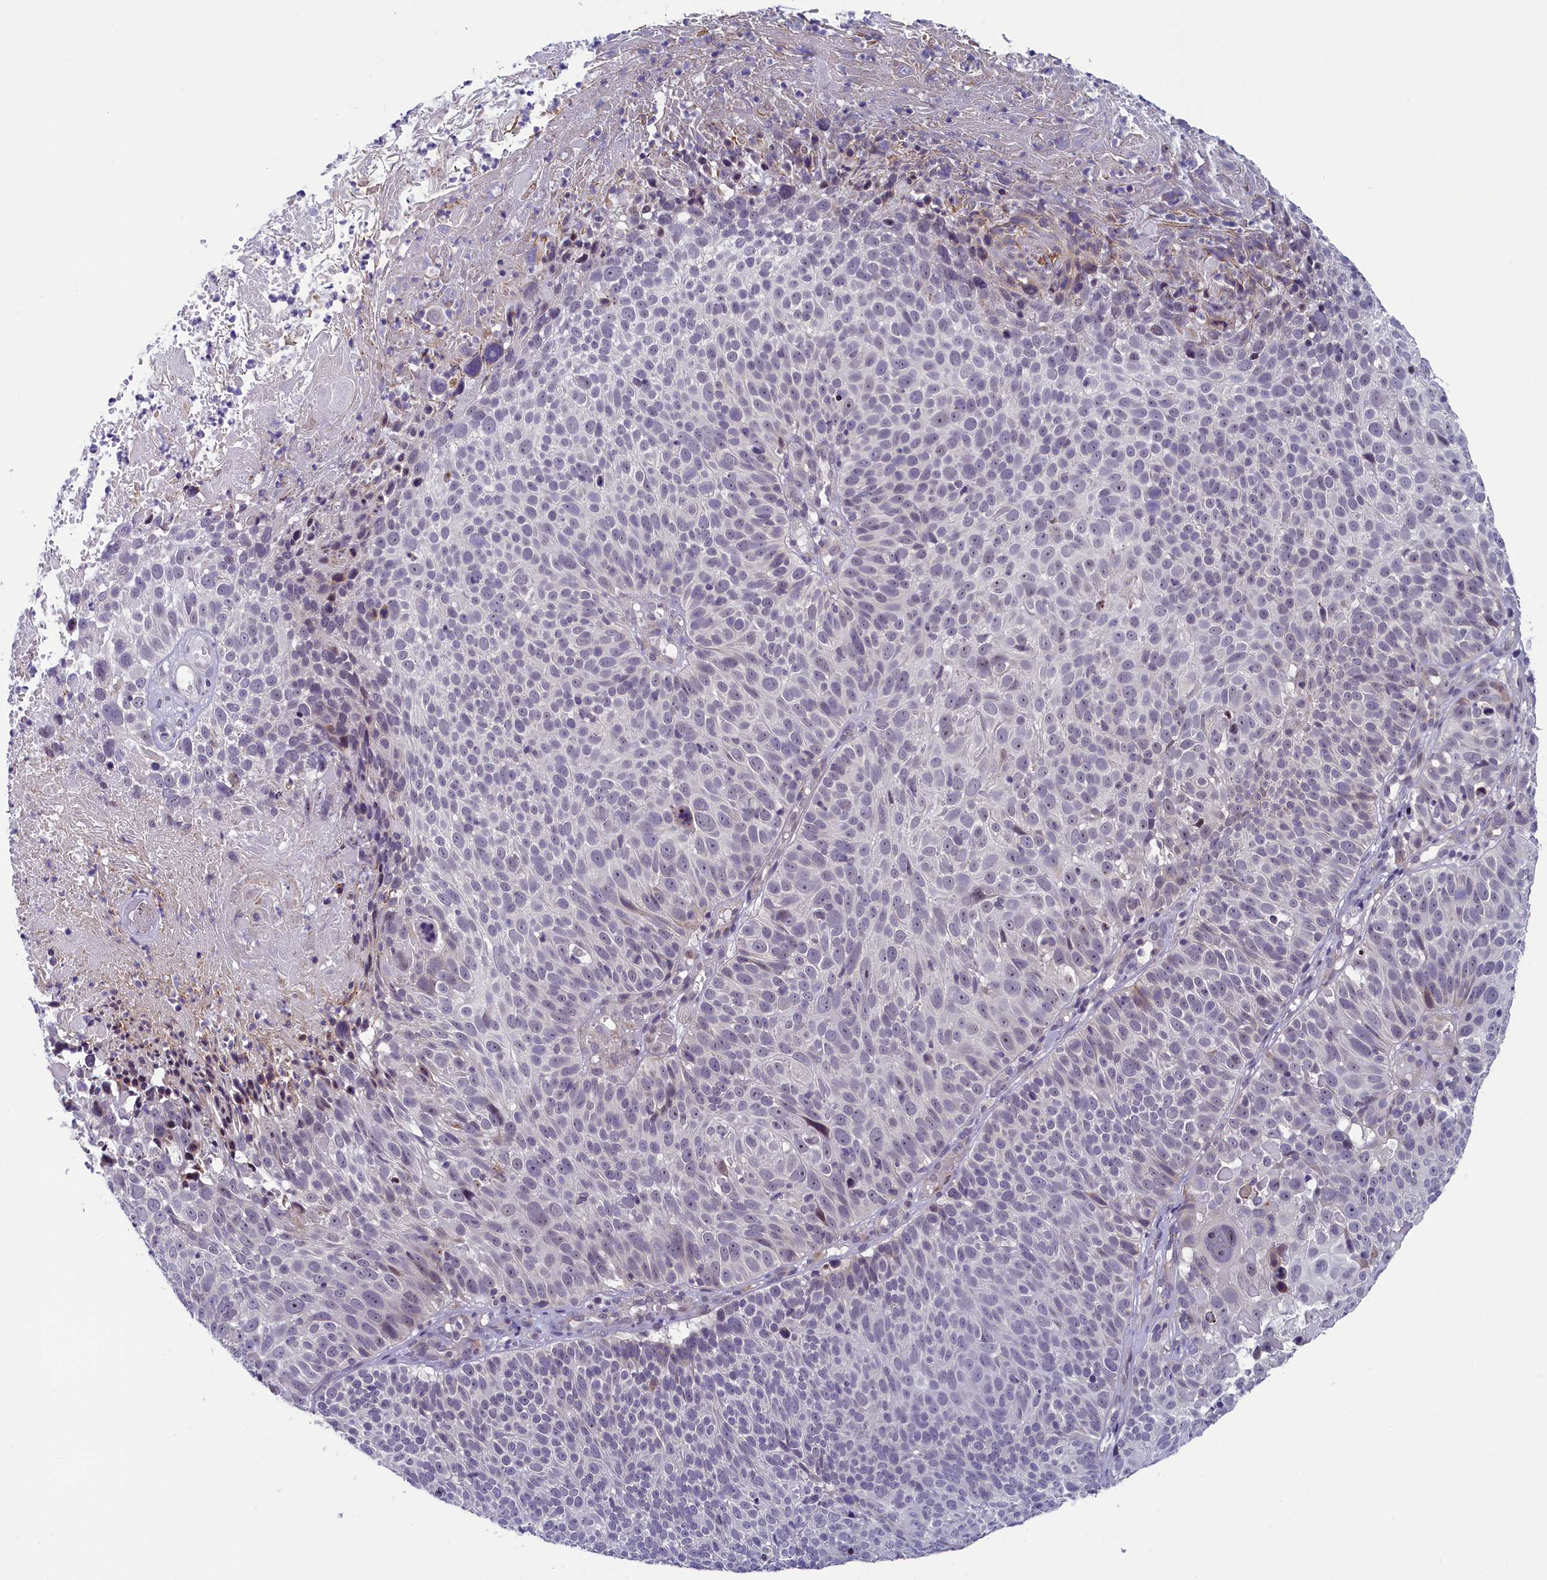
{"staining": {"intensity": "weak", "quantity": "<25%", "location": "cytoplasmic/membranous,nuclear"}, "tissue": "cervical cancer", "cell_type": "Tumor cells", "image_type": "cancer", "snomed": [{"axis": "morphology", "description": "Squamous cell carcinoma, NOS"}, {"axis": "topography", "description": "Cervix"}], "caption": "This is a histopathology image of immunohistochemistry (IHC) staining of cervical cancer, which shows no positivity in tumor cells.", "gene": "CNEP1R1", "patient": {"sex": "female", "age": 74}}